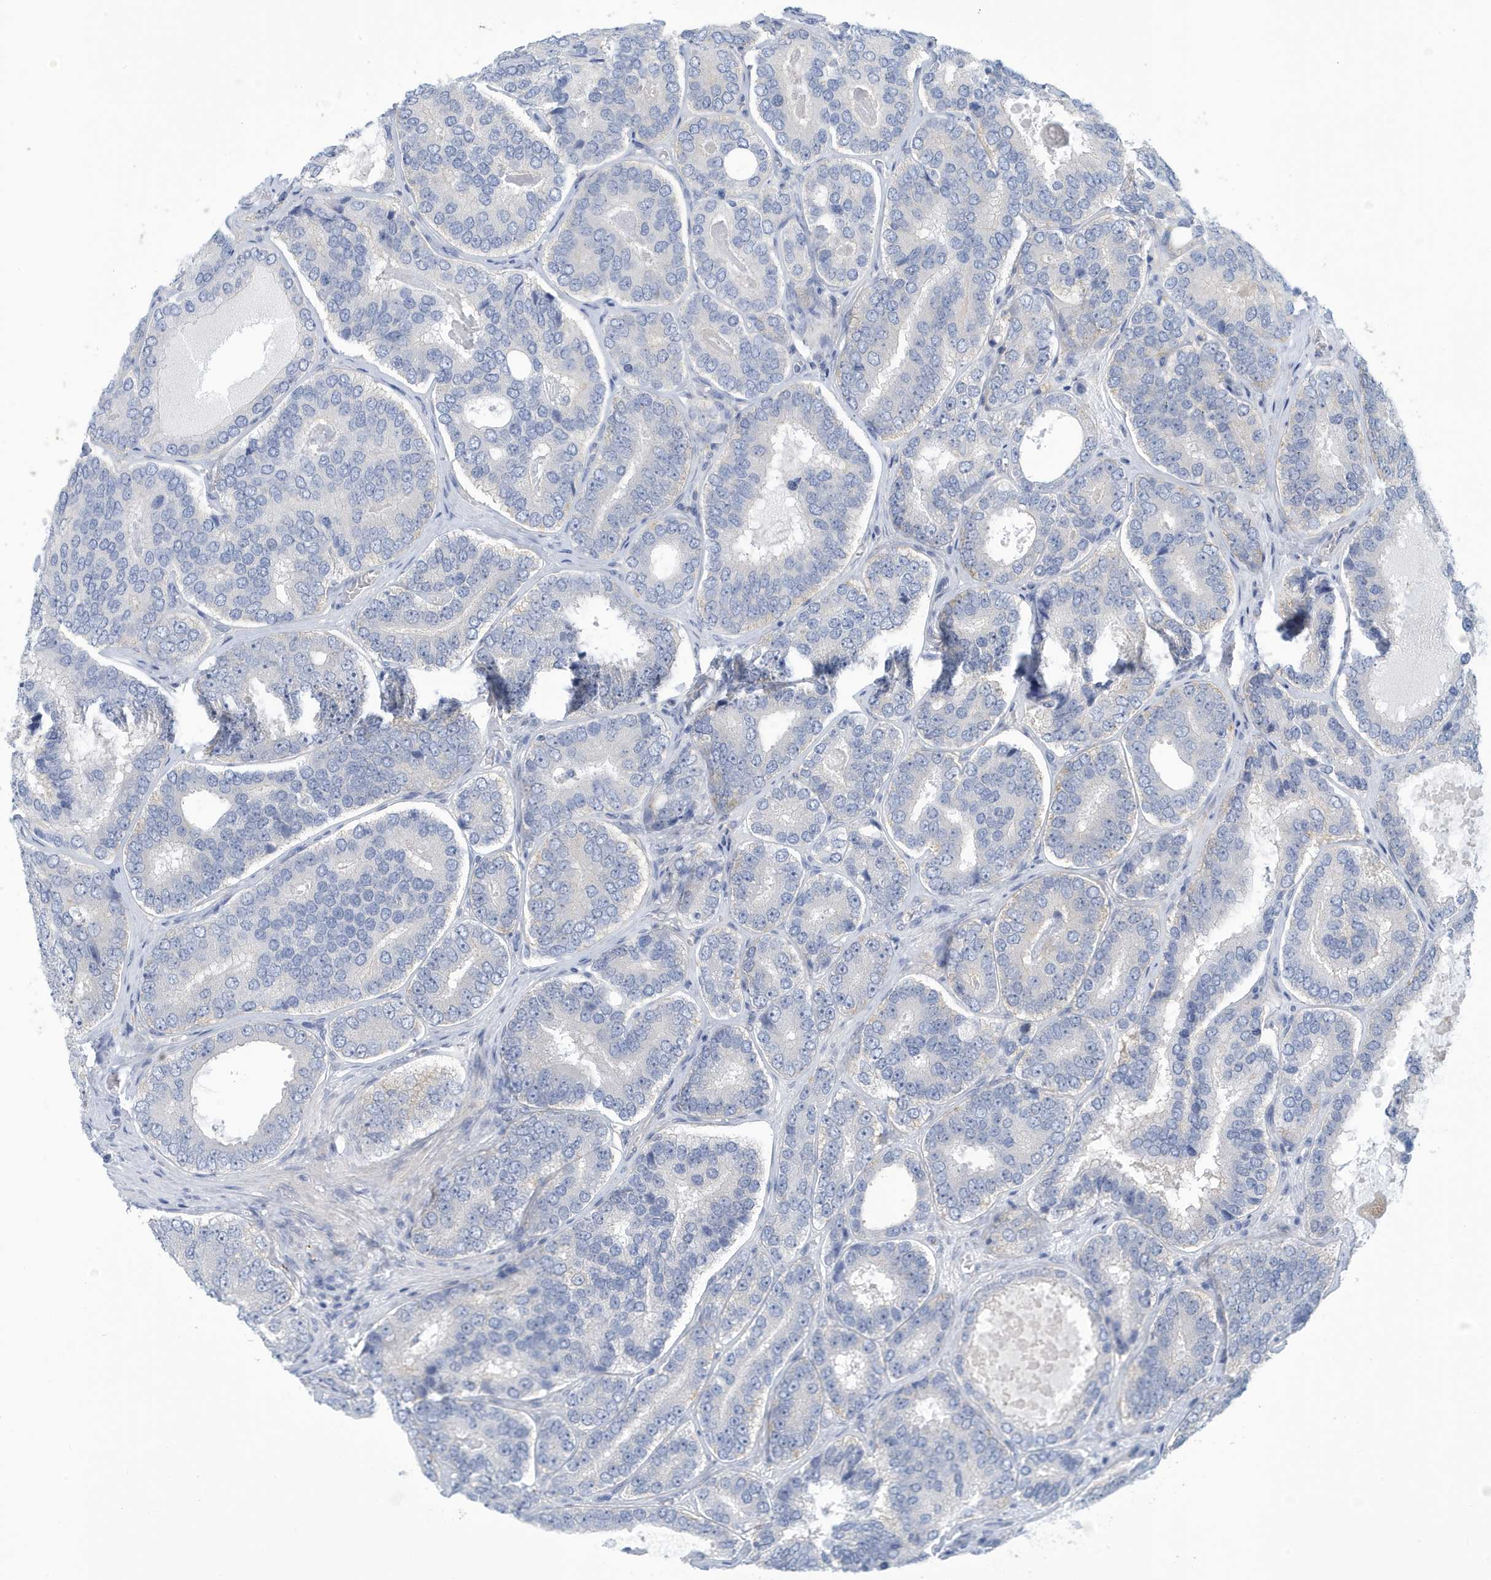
{"staining": {"intensity": "negative", "quantity": "none", "location": "none"}, "tissue": "prostate cancer", "cell_type": "Tumor cells", "image_type": "cancer", "snomed": [{"axis": "morphology", "description": "Adenocarcinoma, High grade"}, {"axis": "topography", "description": "Prostate"}], "caption": "The photomicrograph displays no significant expression in tumor cells of prostate adenocarcinoma (high-grade).", "gene": "VTA1", "patient": {"sex": "male", "age": 56}}